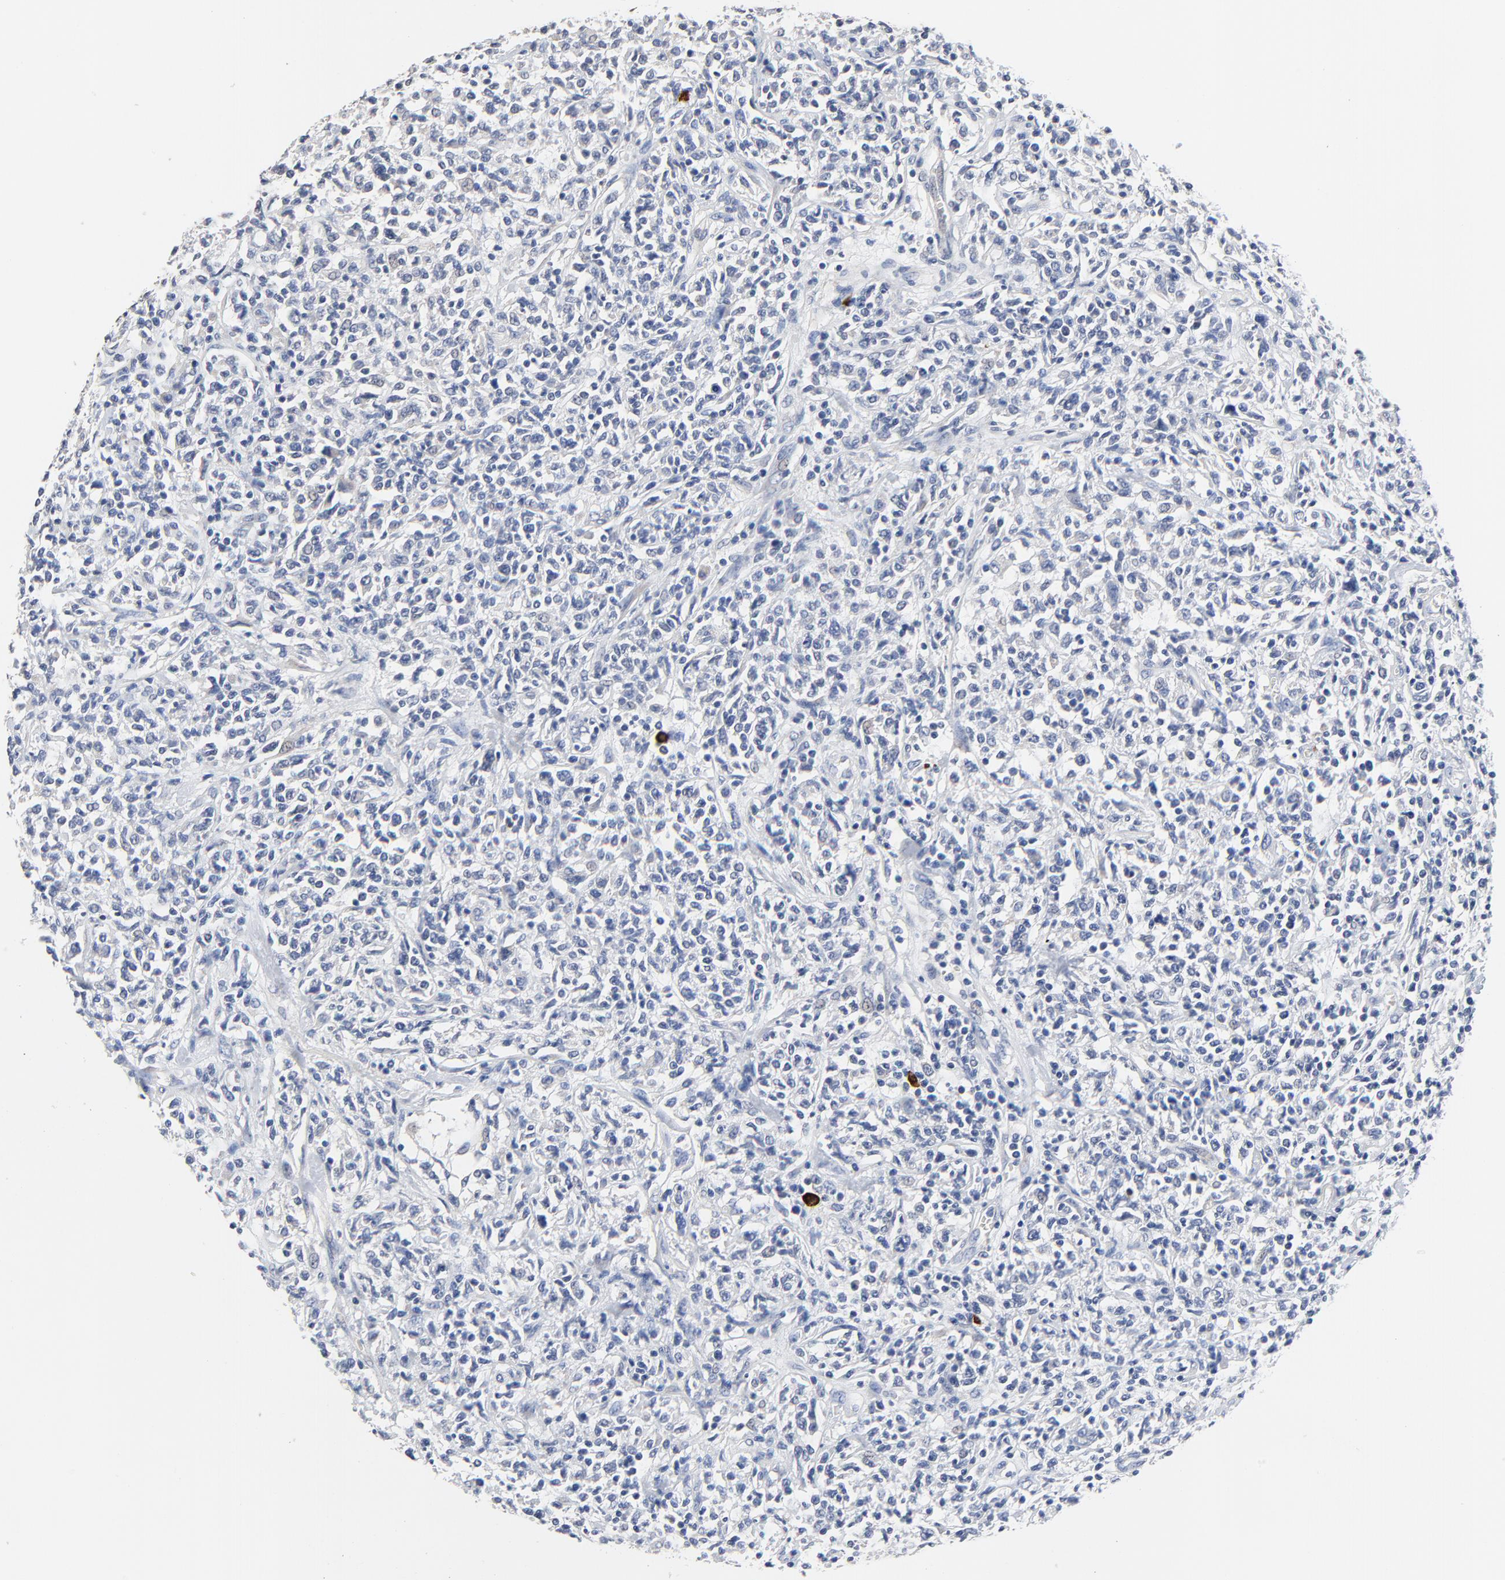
{"staining": {"intensity": "negative", "quantity": "none", "location": "none"}, "tissue": "lymphoma", "cell_type": "Tumor cells", "image_type": "cancer", "snomed": [{"axis": "morphology", "description": "Malignant lymphoma, non-Hodgkin's type, Low grade"}, {"axis": "topography", "description": "Small intestine"}], "caption": "This is an immunohistochemistry photomicrograph of human lymphoma. There is no expression in tumor cells.", "gene": "FBXL5", "patient": {"sex": "female", "age": 59}}